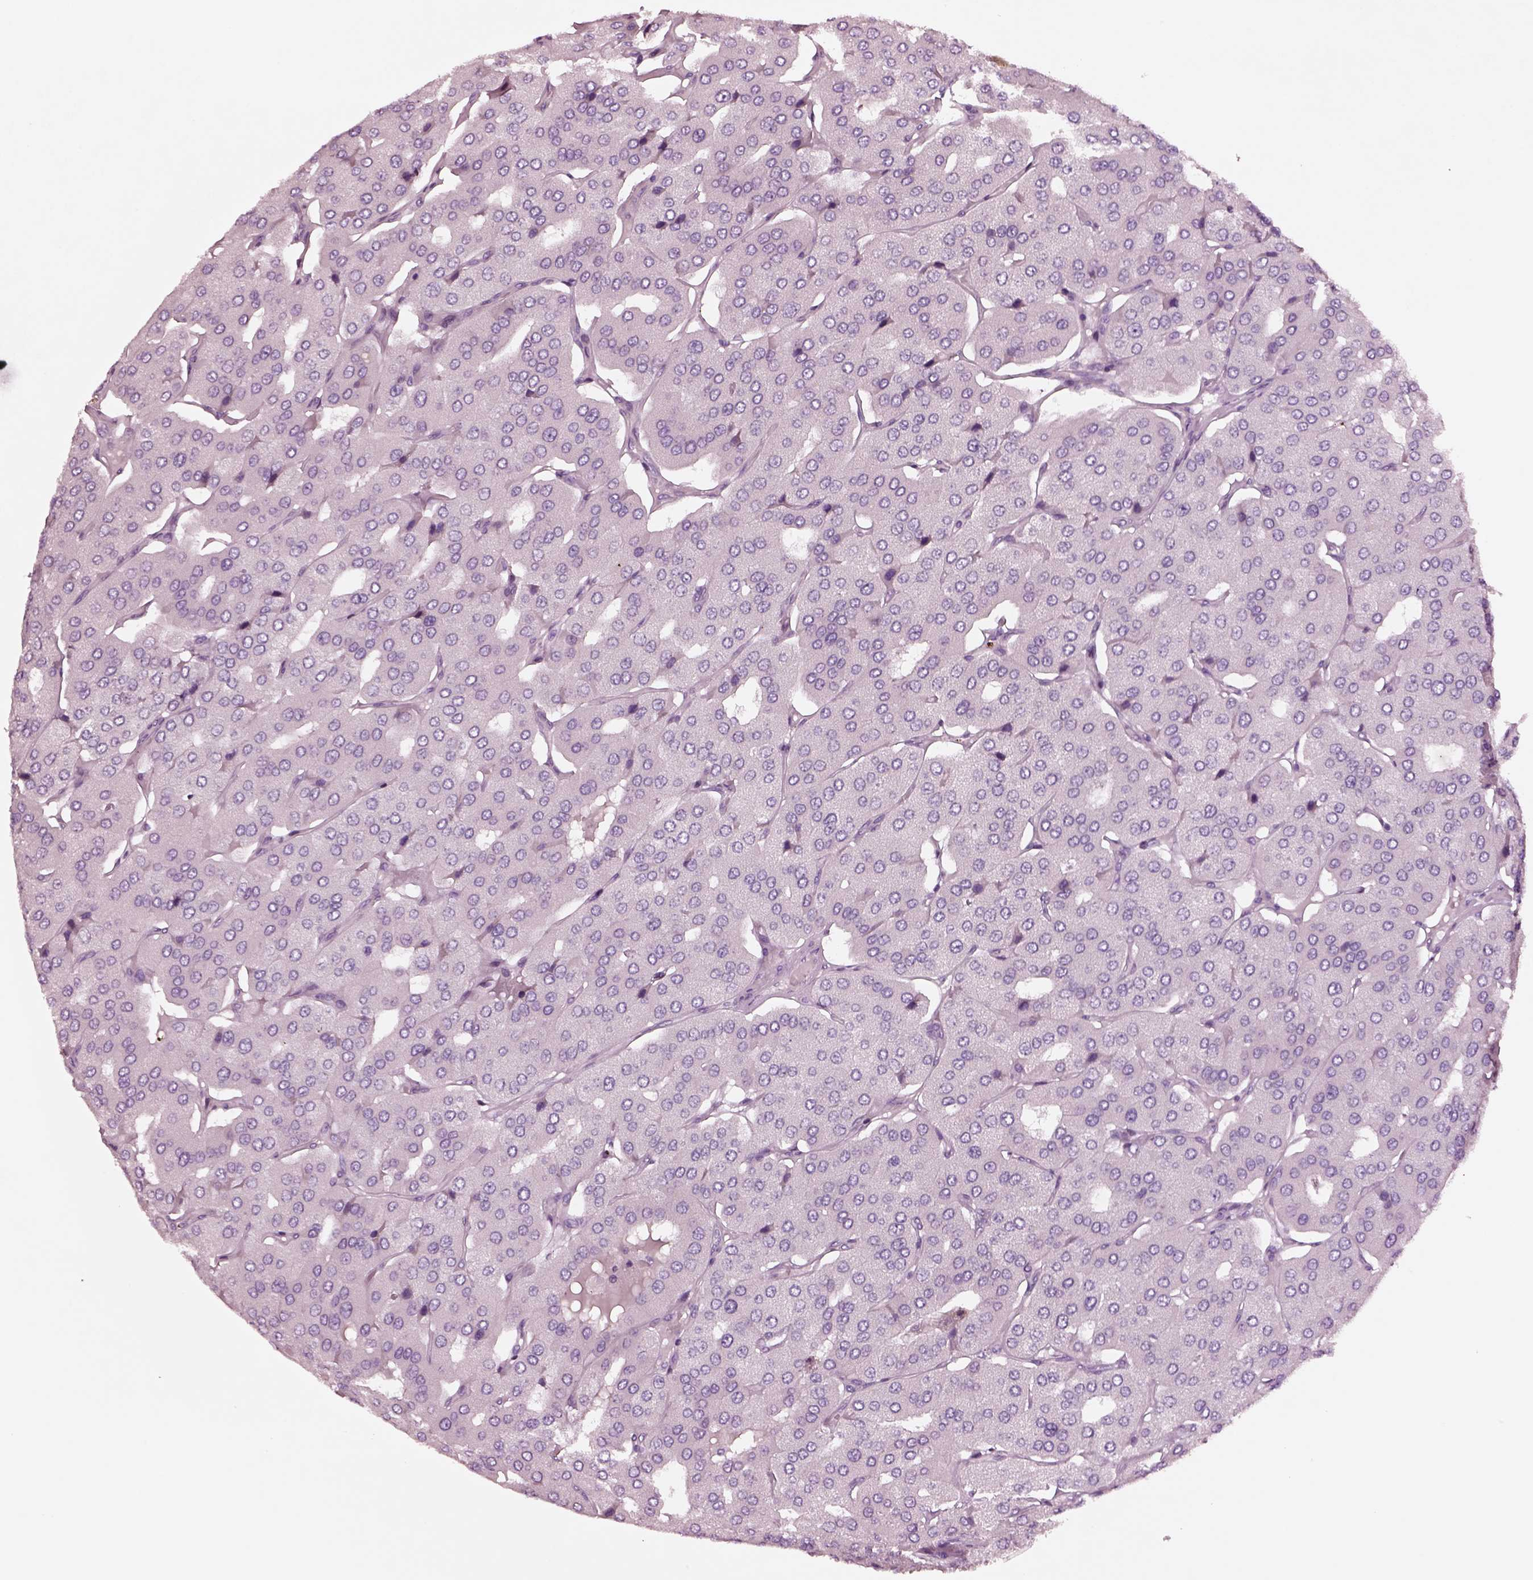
{"staining": {"intensity": "negative", "quantity": "none", "location": "none"}, "tissue": "parathyroid gland", "cell_type": "Glandular cells", "image_type": "normal", "snomed": [{"axis": "morphology", "description": "Normal tissue, NOS"}, {"axis": "morphology", "description": "Adenoma, NOS"}, {"axis": "topography", "description": "Parathyroid gland"}], "caption": "There is no significant expression in glandular cells of parathyroid gland. (DAB immunohistochemistry (IHC), high magnification).", "gene": "NMRK2", "patient": {"sex": "female", "age": 86}}